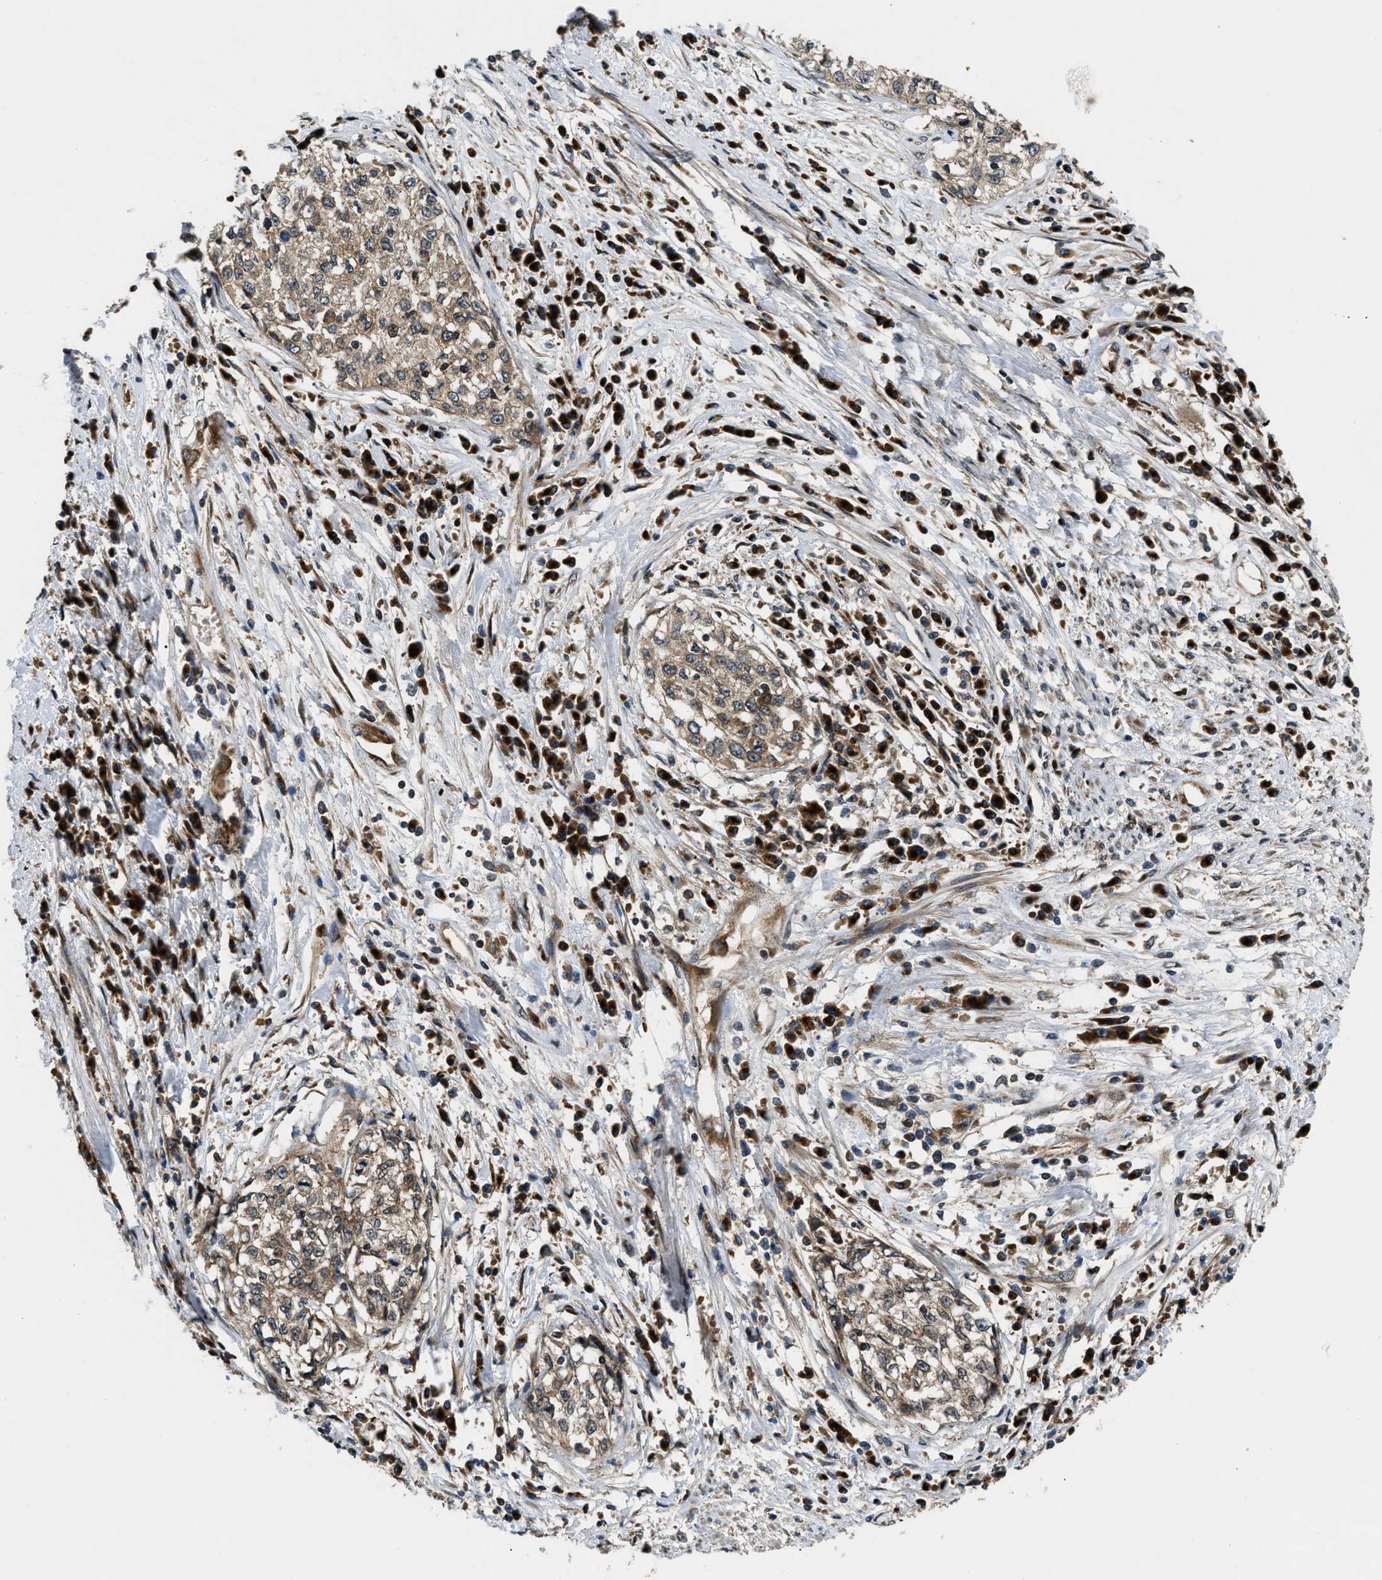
{"staining": {"intensity": "weak", "quantity": ">75%", "location": "cytoplasmic/membranous"}, "tissue": "cervical cancer", "cell_type": "Tumor cells", "image_type": "cancer", "snomed": [{"axis": "morphology", "description": "Squamous cell carcinoma, NOS"}, {"axis": "topography", "description": "Cervix"}], "caption": "Tumor cells show weak cytoplasmic/membranous expression in about >75% of cells in cervical cancer (squamous cell carcinoma).", "gene": "PNPLA8", "patient": {"sex": "female", "age": 57}}